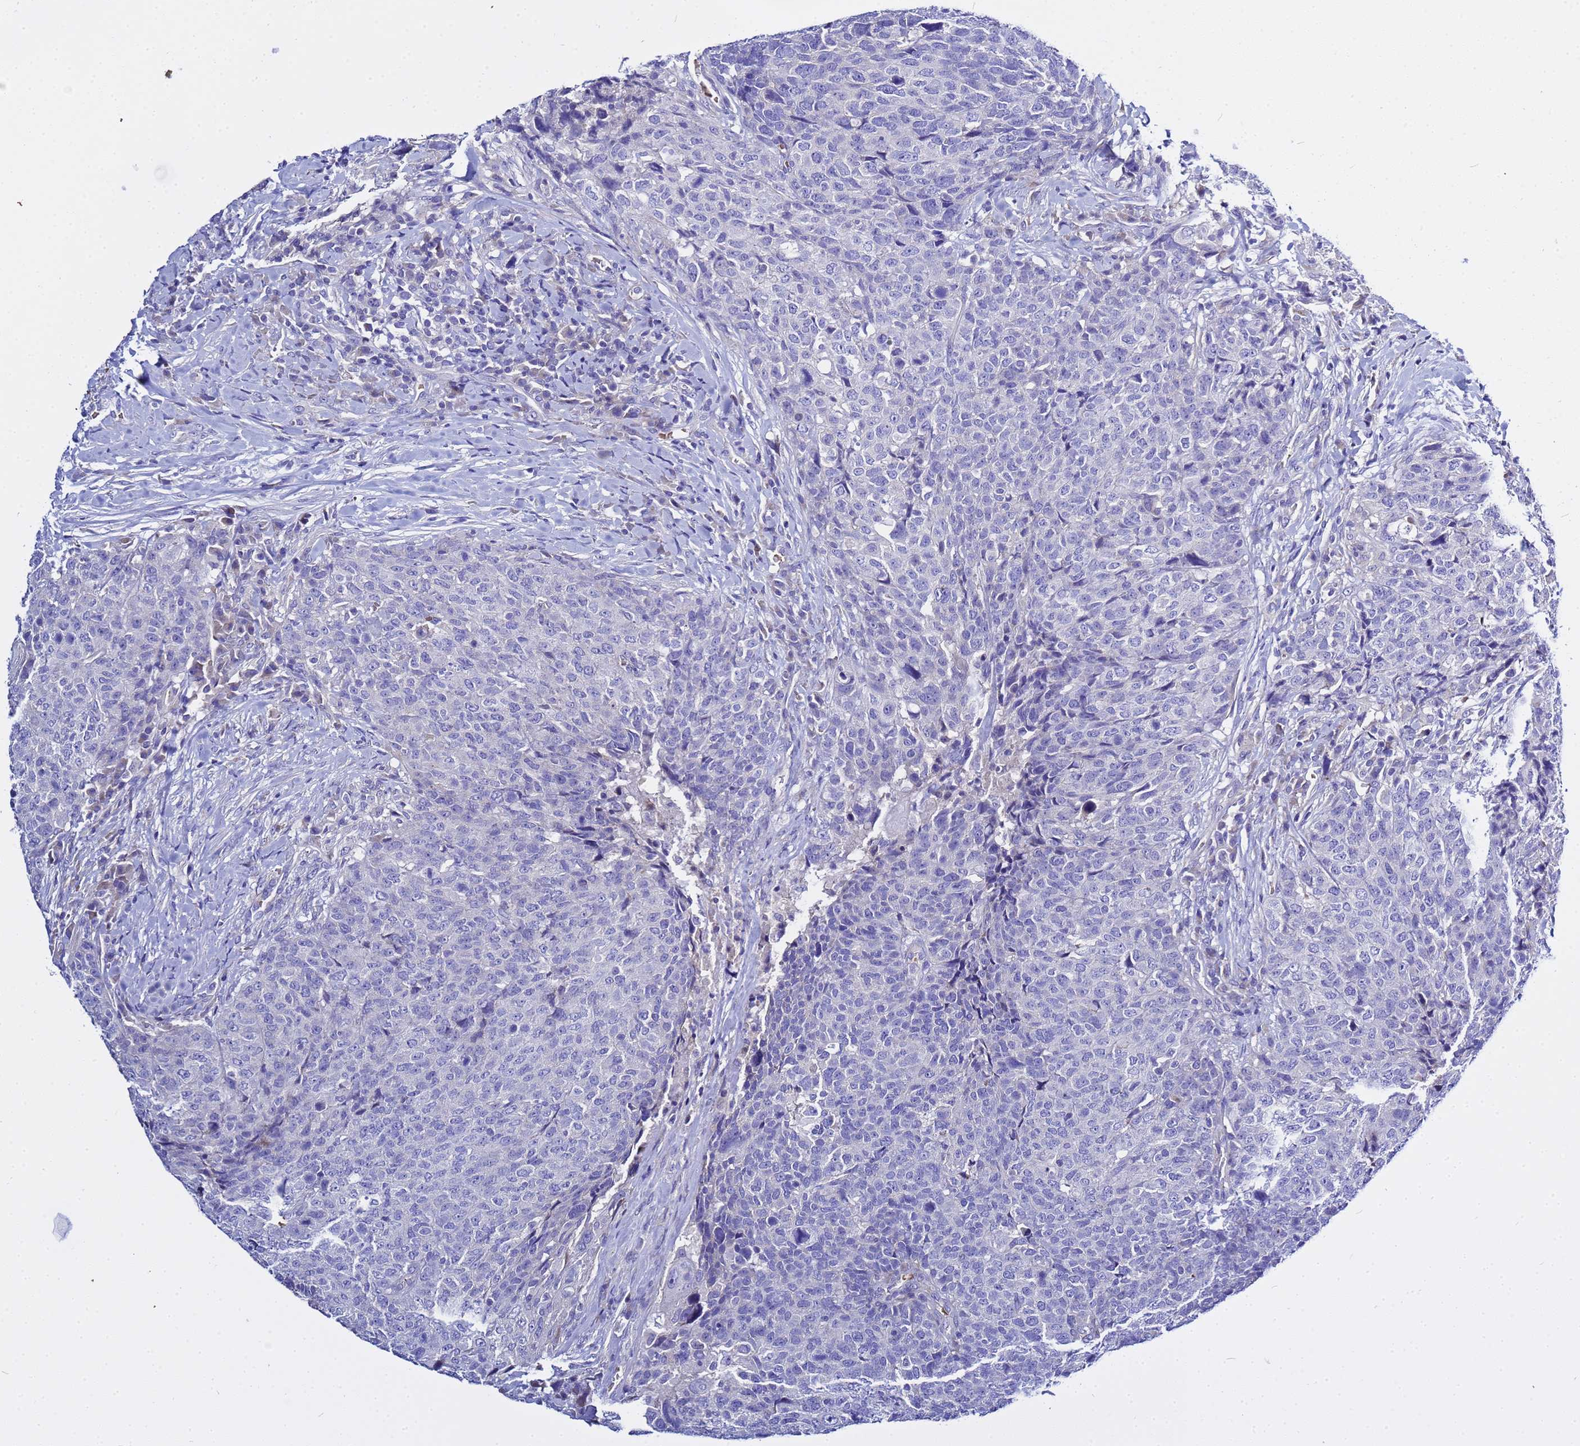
{"staining": {"intensity": "negative", "quantity": "none", "location": "none"}, "tissue": "head and neck cancer", "cell_type": "Tumor cells", "image_type": "cancer", "snomed": [{"axis": "morphology", "description": "Squamous cell carcinoma, NOS"}, {"axis": "topography", "description": "Head-Neck"}], "caption": "This is a micrograph of IHC staining of head and neck cancer, which shows no staining in tumor cells.", "gene": "USP18", "patient": {"sex": "male", "age": 66}}